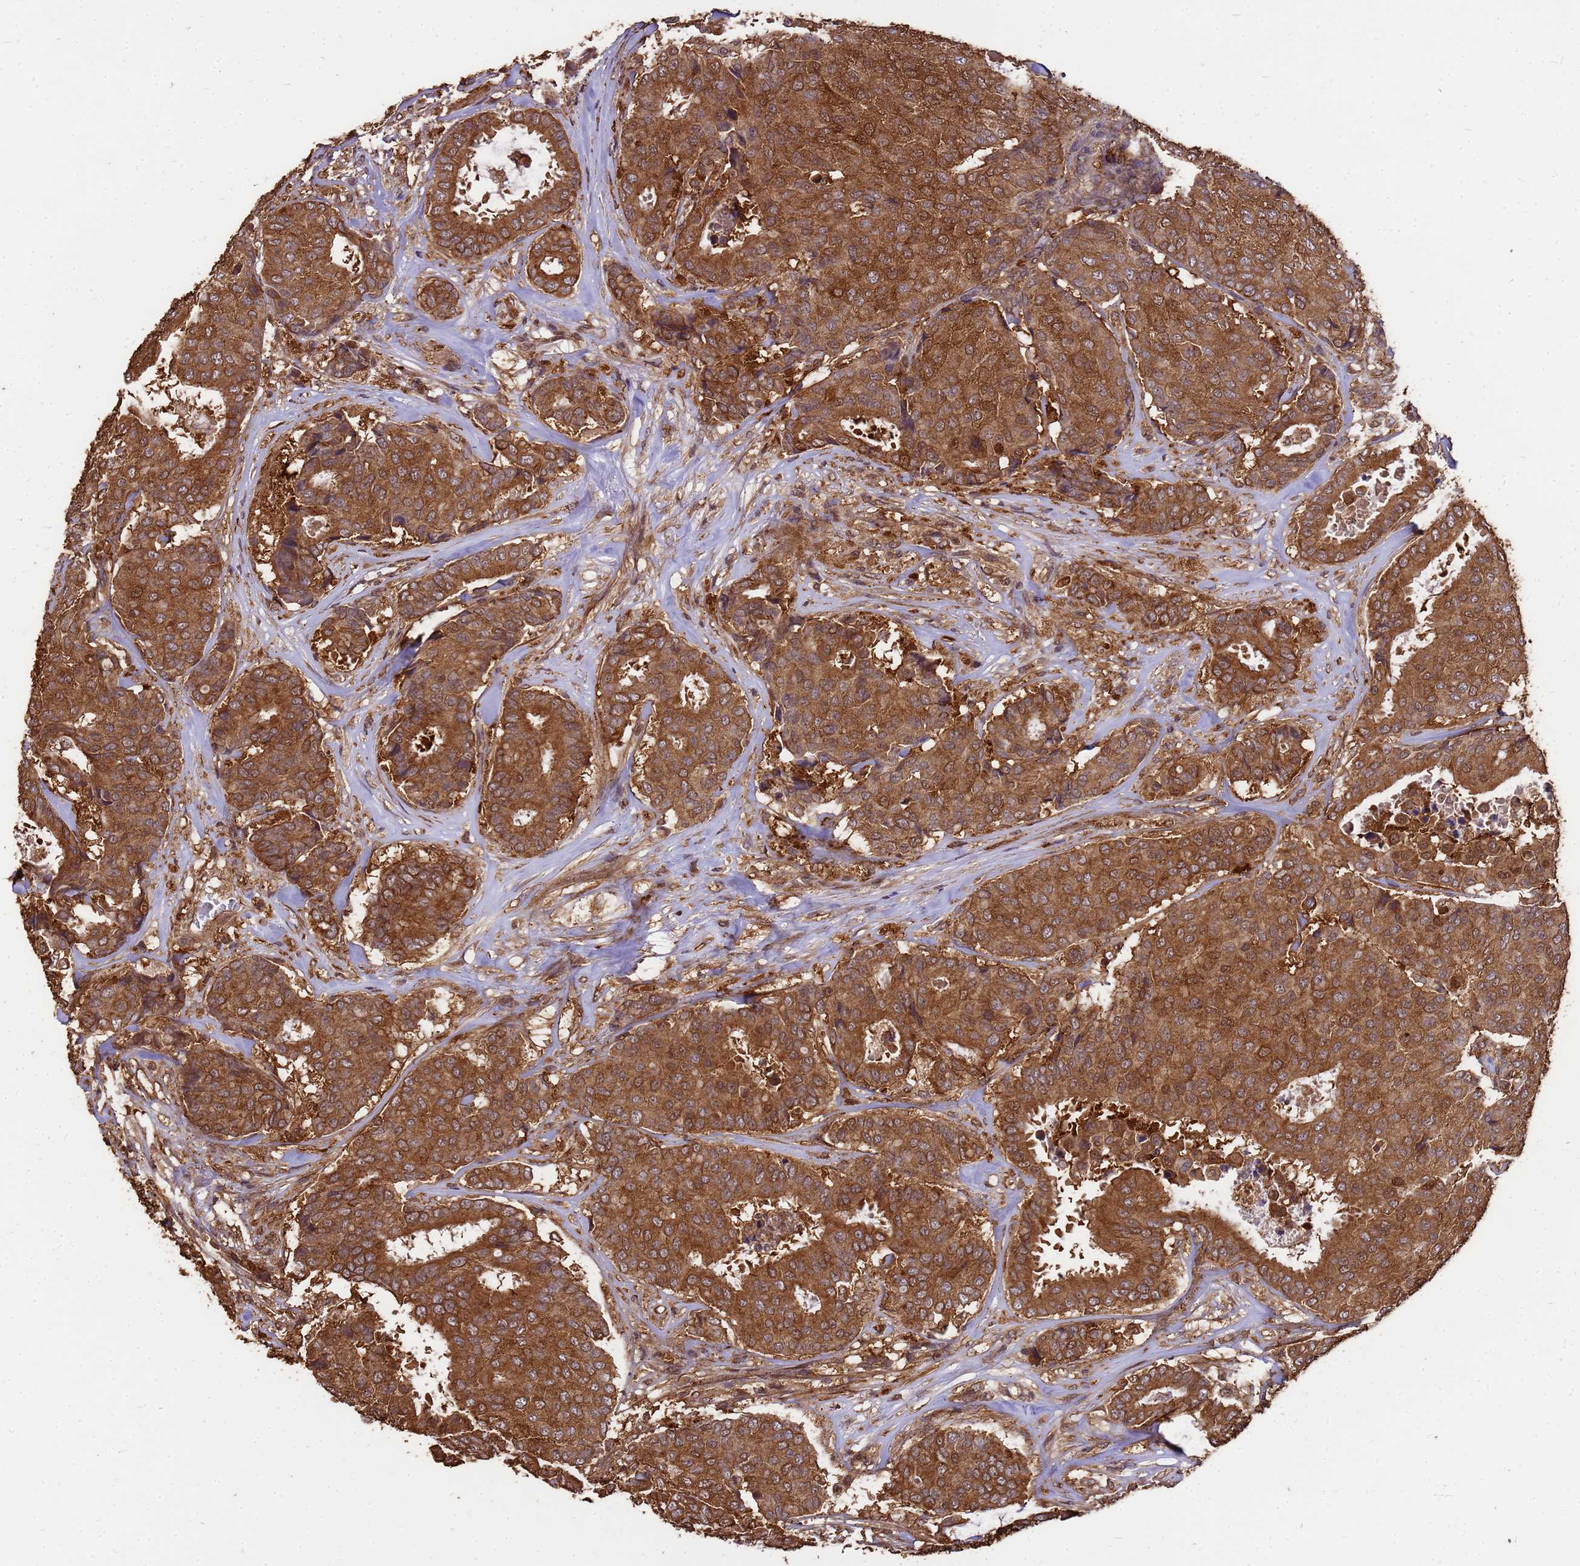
{"staining": {"intensity": "strong", "quantity": ">75%", "location": "cytoplasmic/membranous"}, "tissue": "breast cancer", "cell_type": "Tumor cells", "image_type": "cancer", "snomed": [{"axis": "morphology", "description": "Duct carcinoma"}, {"axis": "topography", "description": "Breast"}], "caption": "This is a histology image of IHC staining of breast cancer (infiltrating ductal carcinoma), which shows strong expression in the cytoplasmic/membranous of tumor cells.", "gene": "ZNF618", "patient": {"sex": "female", "age": 75}}